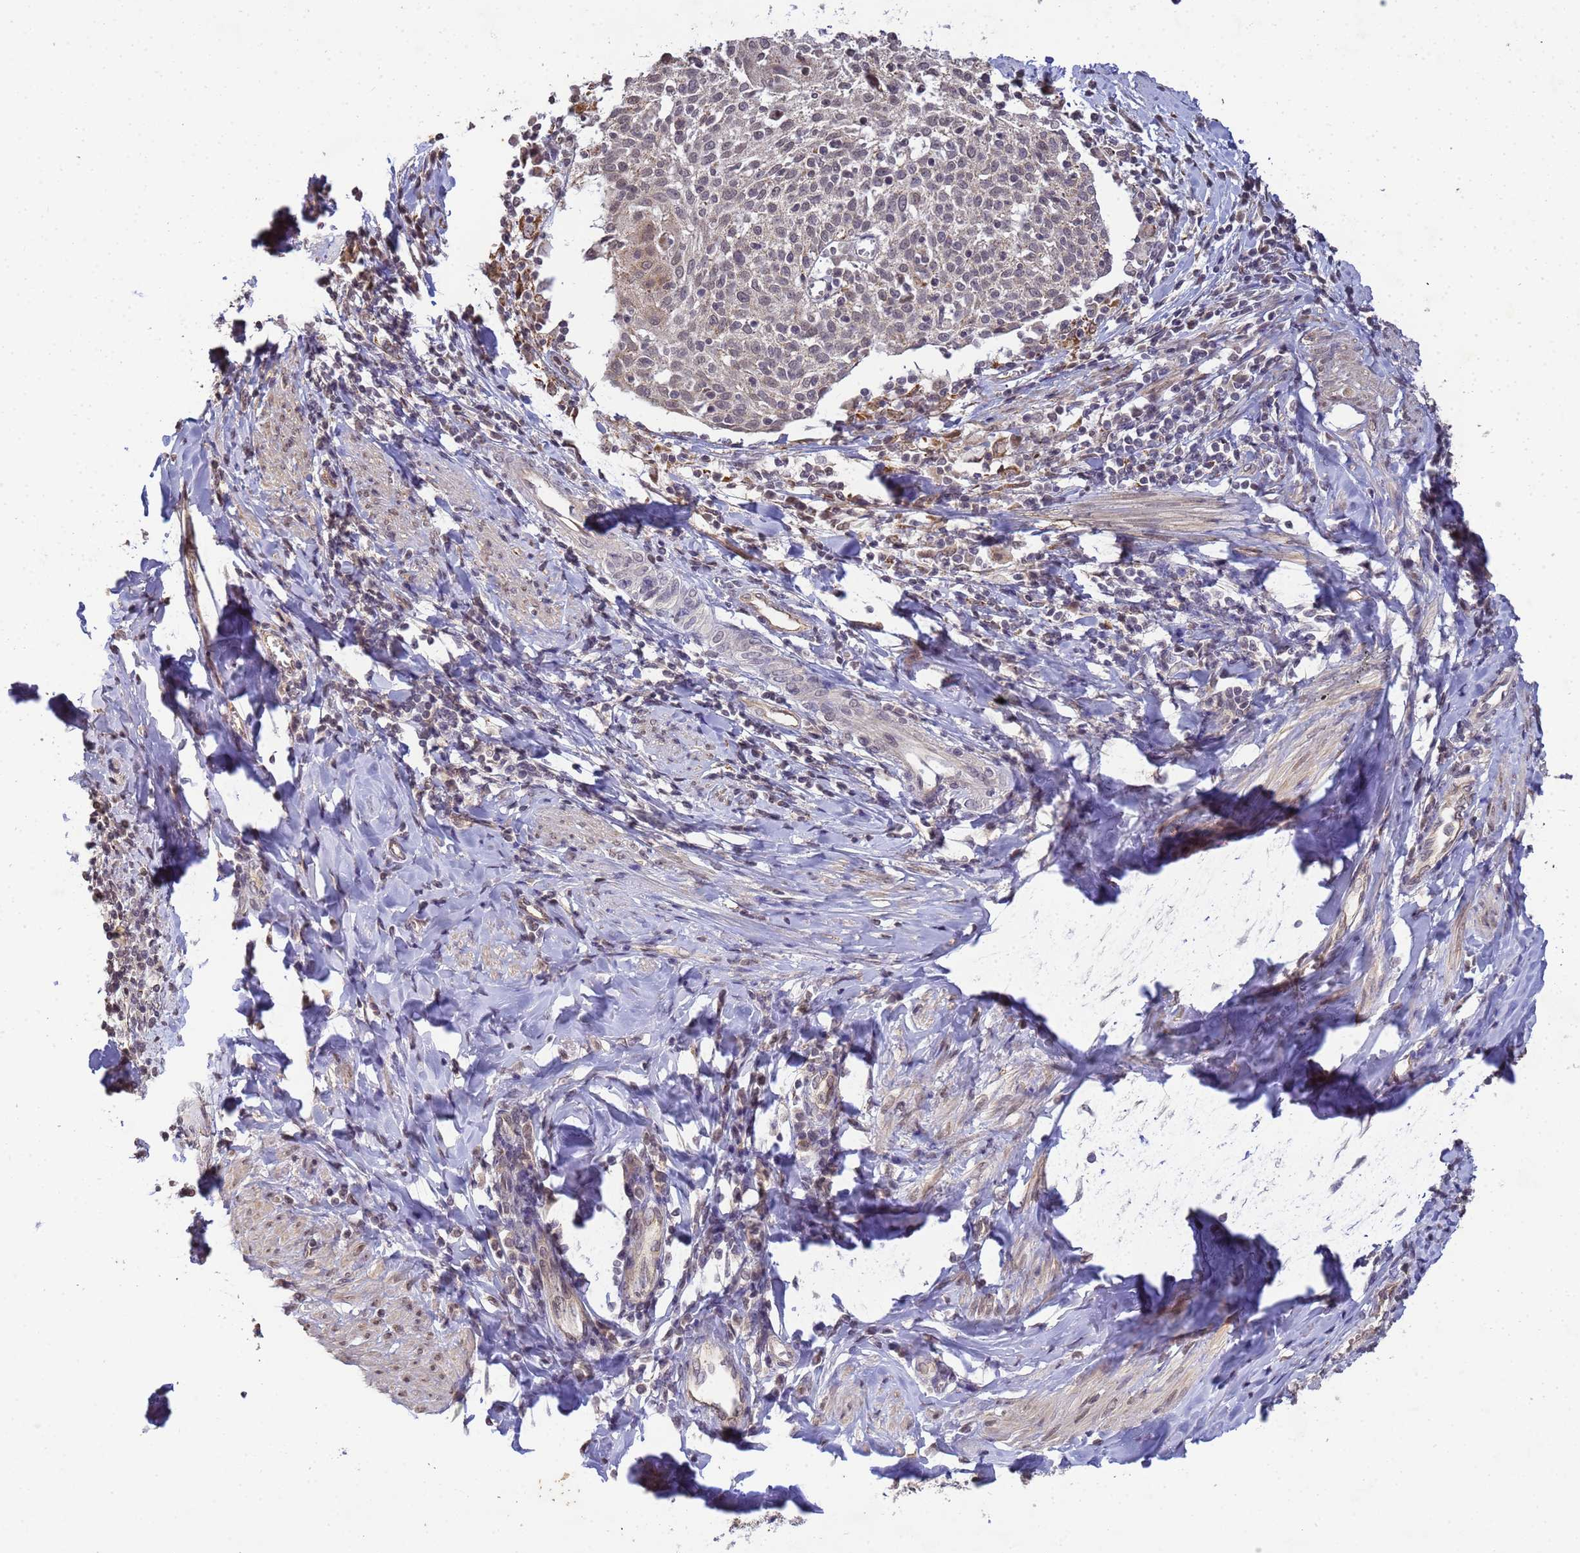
{"staining": {"intensity": "negative", "quantity": "none", "location": "none"}, "tissue": "cervical cancer", "cell_type": "Tumor cells", "image_type": "cancer", "snomed": [{"axis": "morphology", "description": "Squamous cell carcinoma, NOS"}, {"axis": "topography", "description": "Cervix"}], "caption": "There is no significant staining in tumor cells of cervical squamous cell carcinoma.", "gene": "MYL7", "patient": {"sex": "female", "age": 52}}